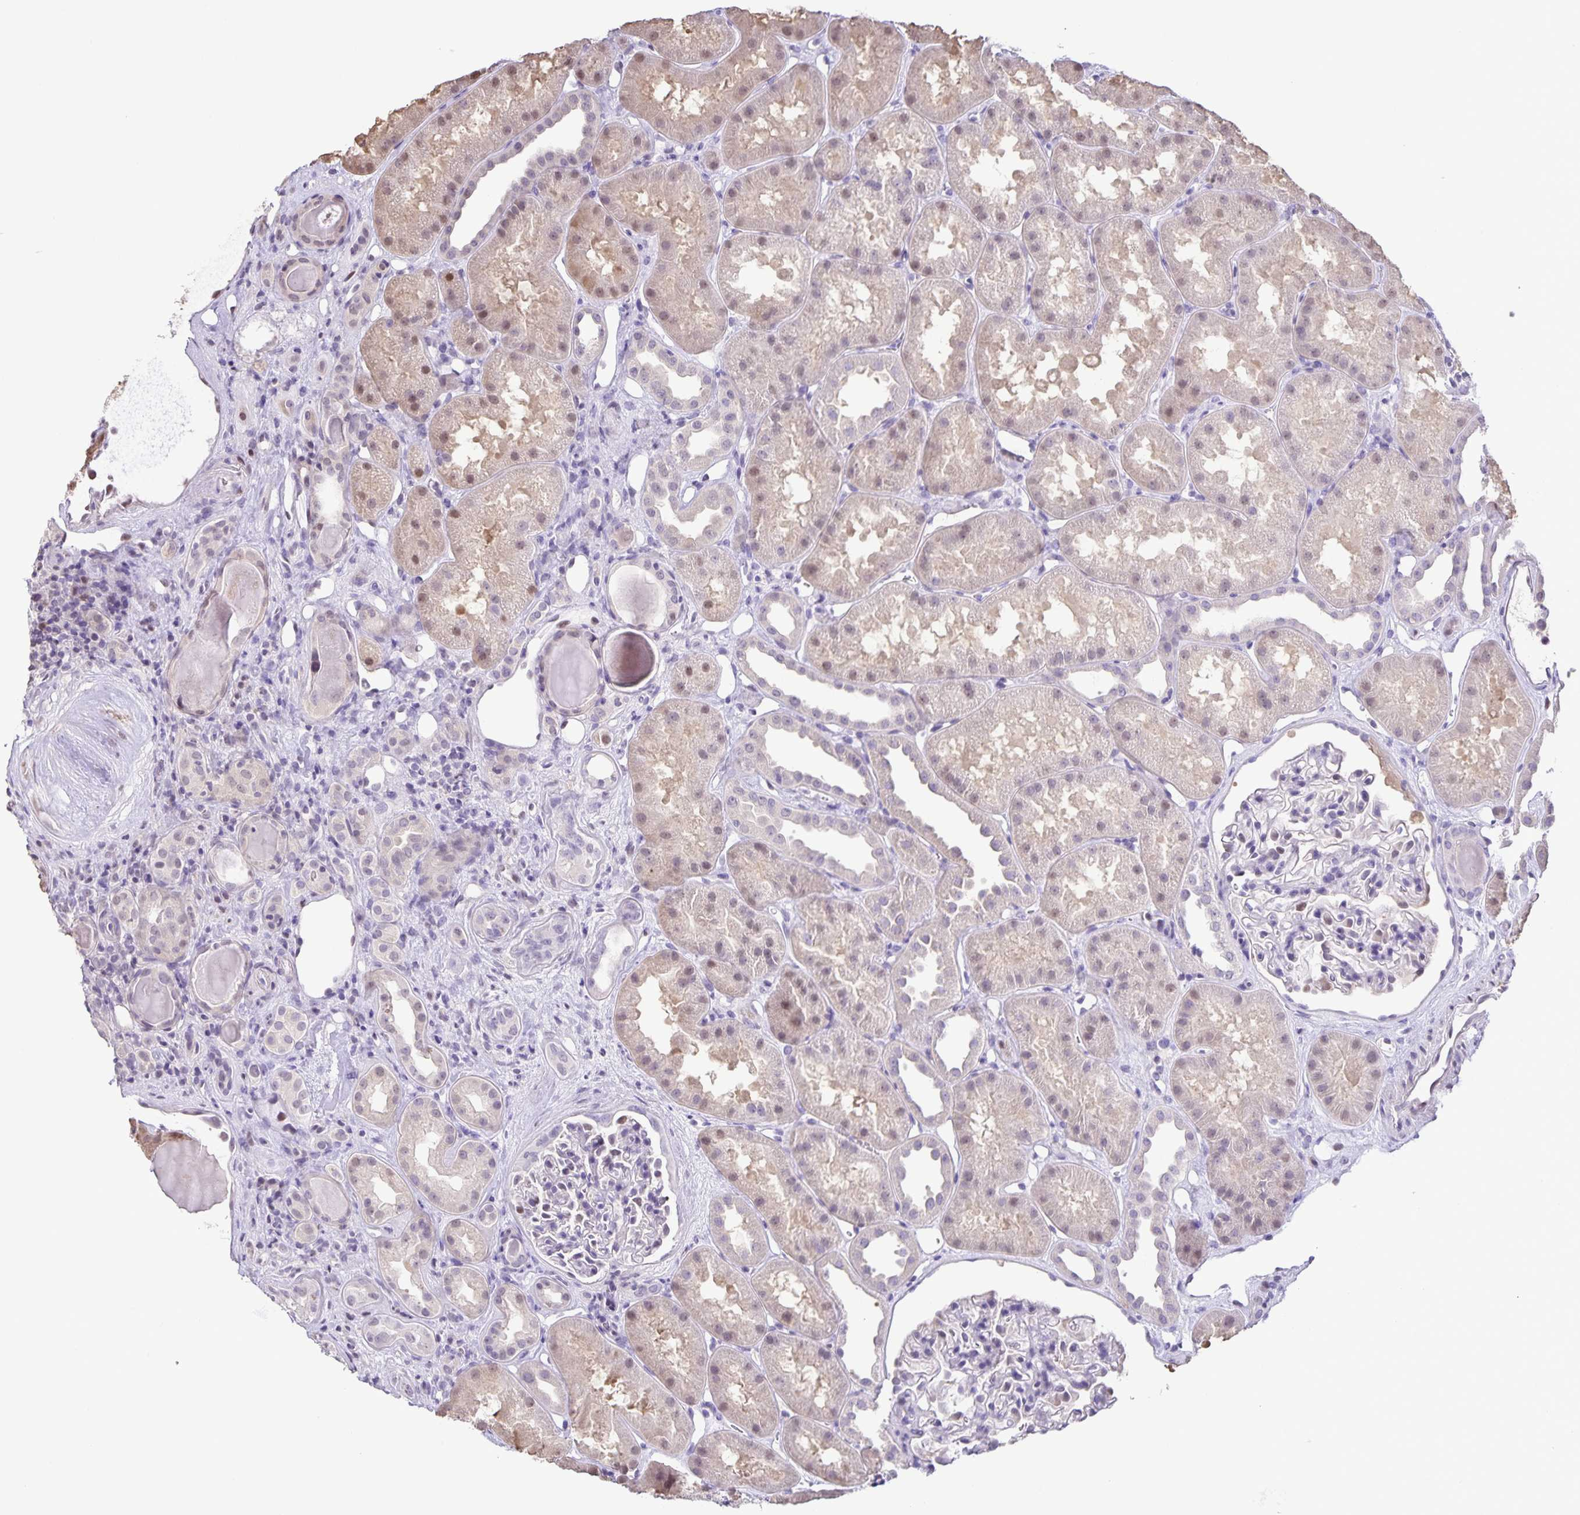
{"staining": {"intensity": "negative", "quantity": "none", "location": "none"}, "tissue": "kidney", "cell_type": "Cells in glomeruli", "image_type": "normal", "snomed": [{"axis": "morphology", "description": "Normal tissue, NOS"}, {"axis": "topography", "description": "Kidney"}], "caption": "This is an IHC micrograph of unremarkable human kidney. There is no staining in cells in glomeruli.", "gene": "ONECUT2", "patient": {"sex": "male", "age": 61}}